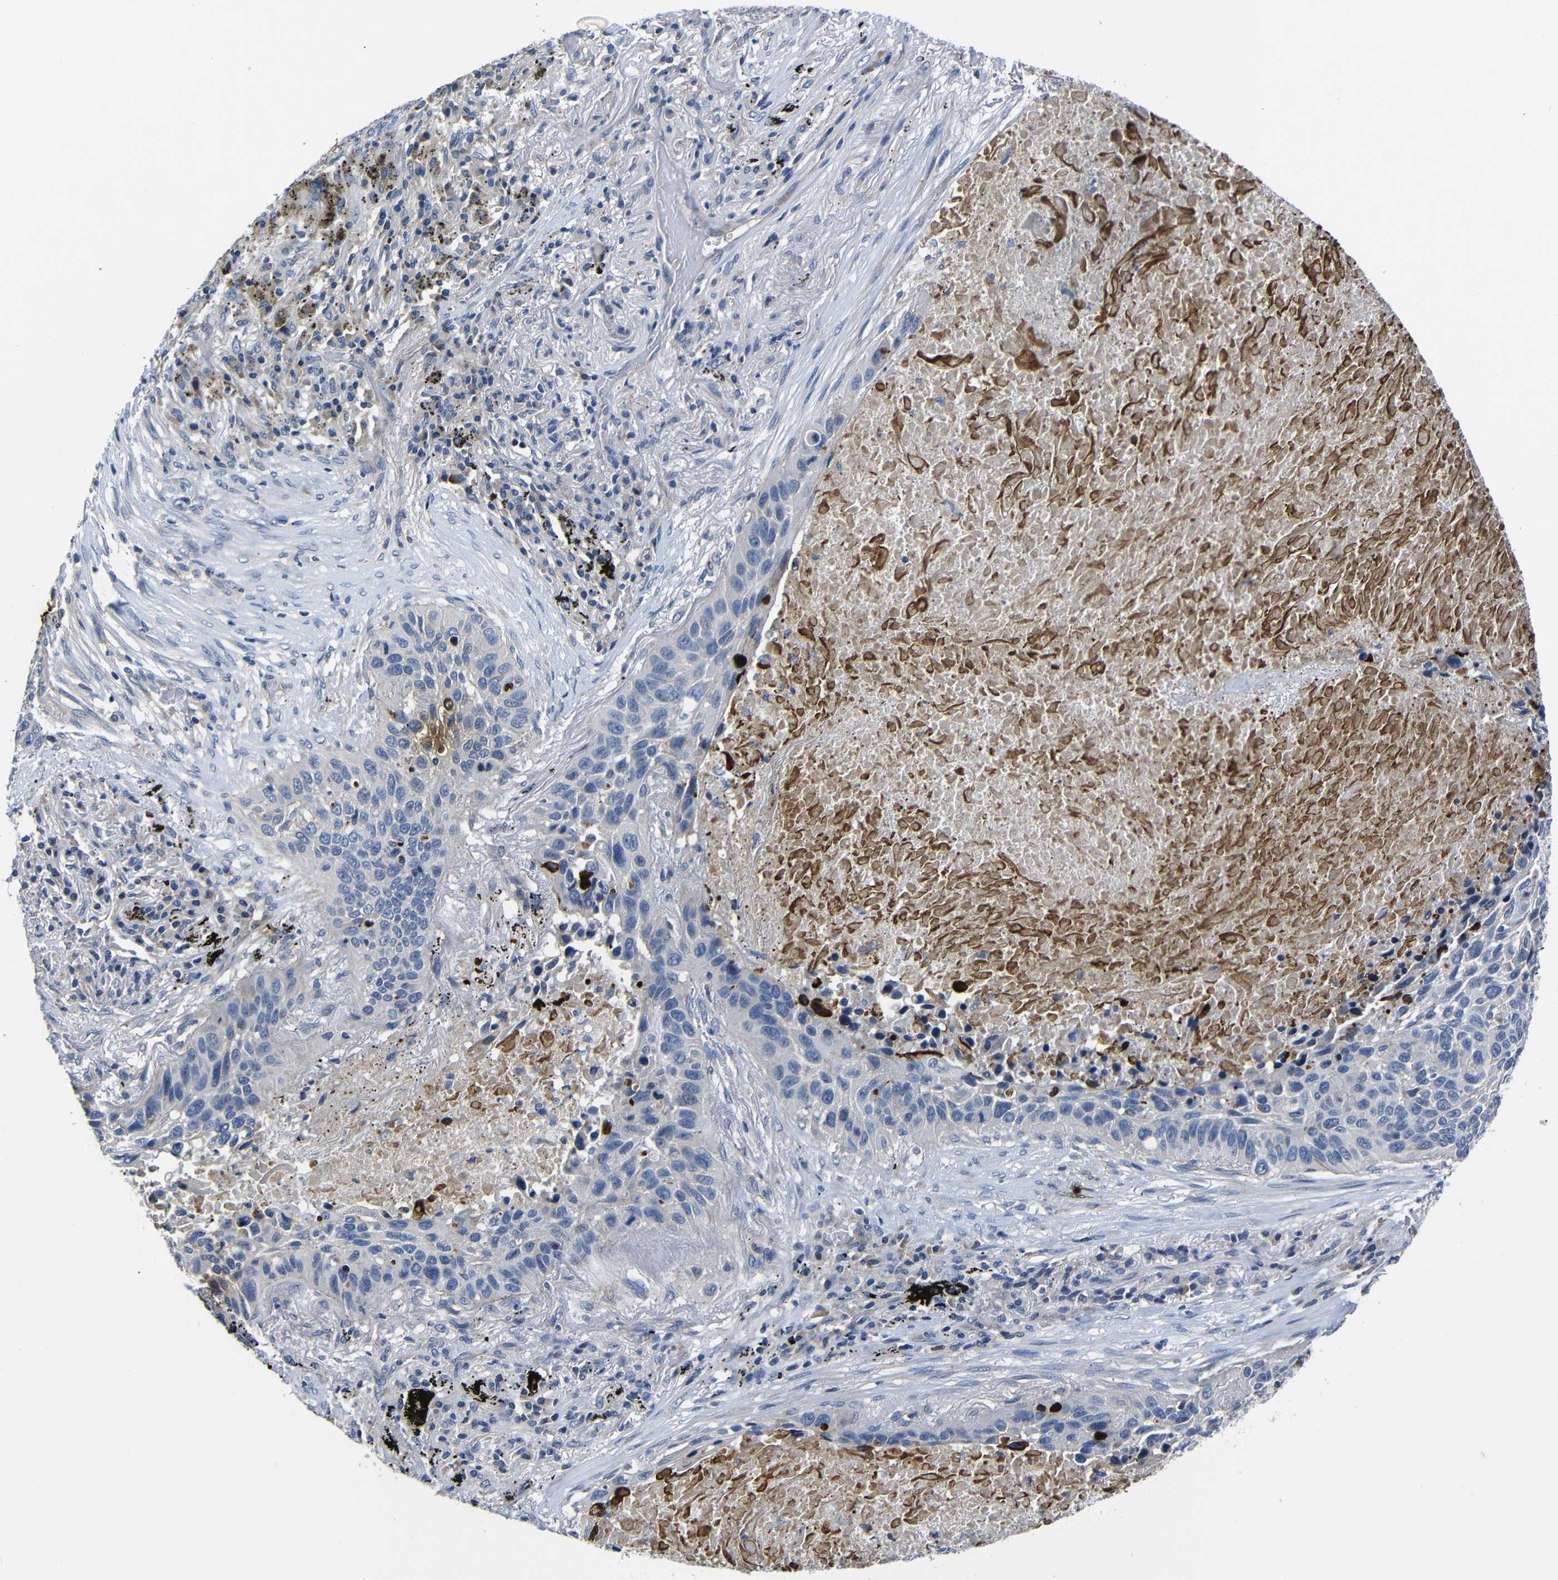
{"staining": {"intensity": "negative", "quantity": "none", "location": "none"}, "tissue": "lung cancer", "cell_type": "Tumor cells", "image_type": "cancer", "snomed": [{"axis": "morphology", "description": "Squamous cell carcinoma, NOS"}, {"axis": "topography", "description": "Lung"}], "caption": "Immunohistochemistry of human lung squamous cell carcinoma exhibits no positivity in tumor cells. The staining is performed using DAB (3,3'-diaminobenzidine) brown chromogen with nuclei counter-stained in using hematoxylin.", "gene": "AFDN", "patient": {"sex": "male", "age": 57}}